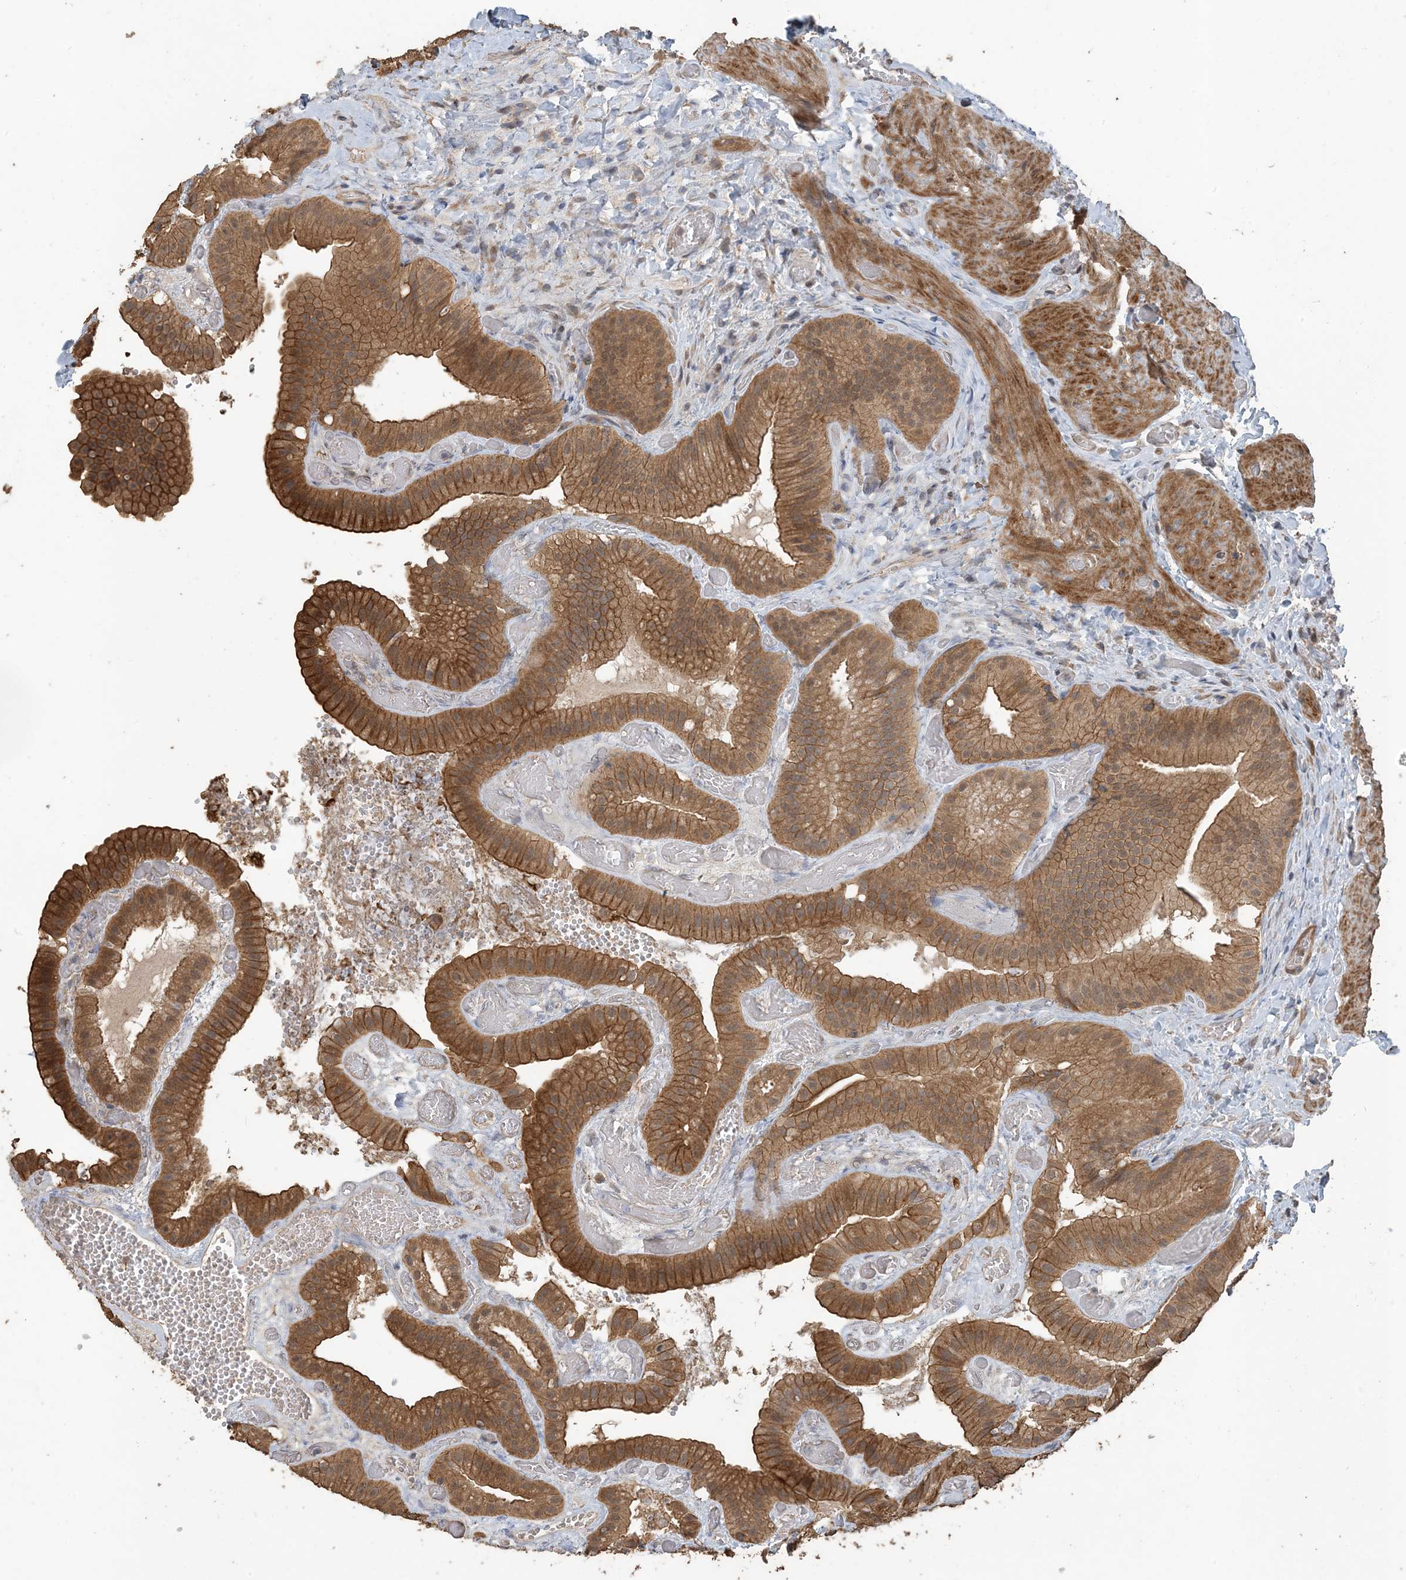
{"staining": {"intensity": "moderate", "quantity": ">75%", "location": "cytoplasmic/membranous"}, "tissue": "gallbladder", "cell_type": "Glandular cells", "image_type": "normal", "snomed": [{"axis": "morphology", "description": "Normal tissue, NOS"}, {"axis": "topography", "description": "Gallbladder"}], "caption": "High-power microscopy captured an immunohistochemistry (IHC) micrograph of unremarkable gallbladder, revealing moderate cytoplasmic/membranous positivity in about >75% of glandular cells.", "gene": "ZC3H12A", "patient": {"sex": "female", "age": 64}}